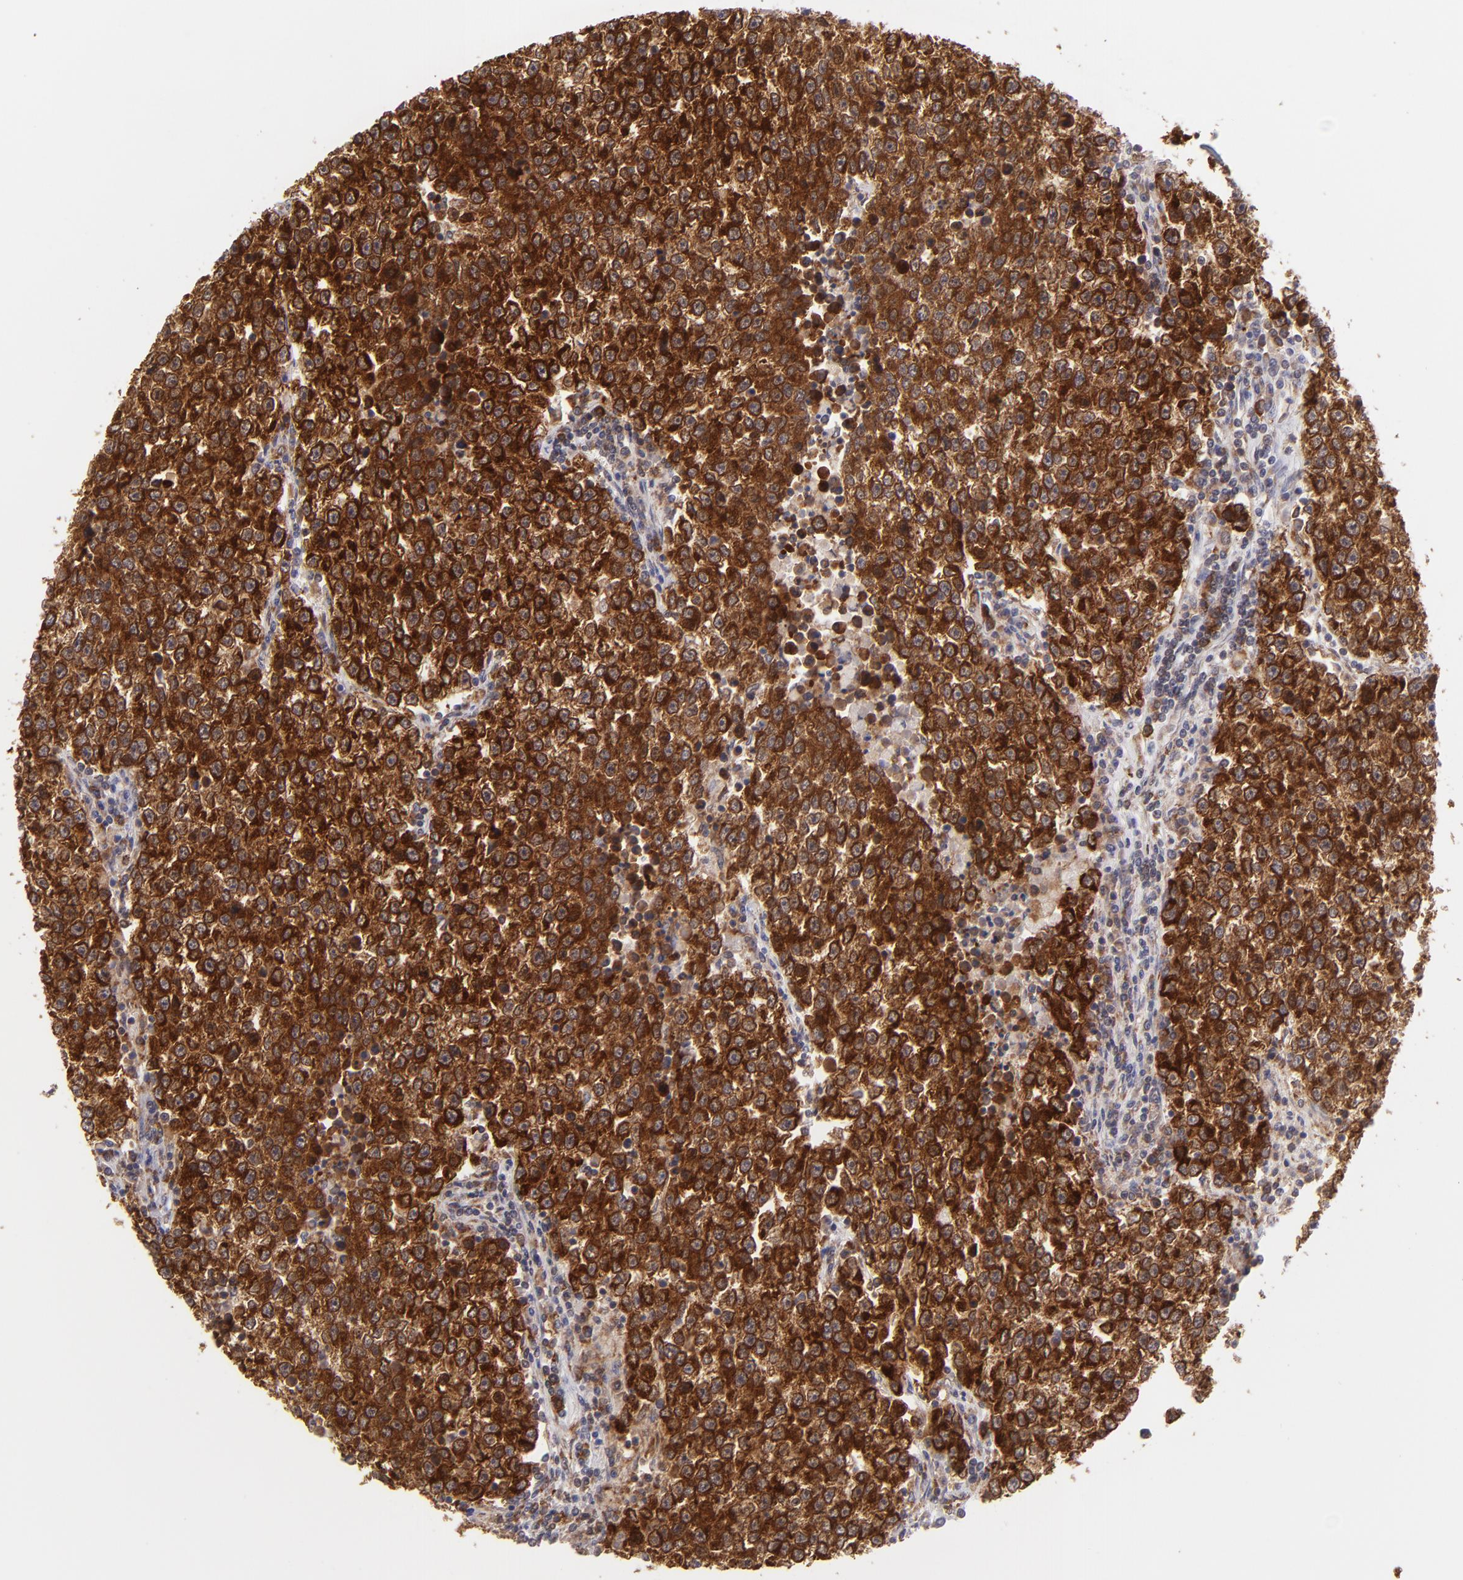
{"staining": {"intensity": "strong", "quantity": ">75%", "location": "cytoplasmic/membranous"}, "tissue": "testis cancer", "cell_type": "Tumor cells", "image_type": "cancer", "snomed": [{"axis": "morphology", "description": "Seminoma, NOS"}, {"axis": "topography", "description": "Testis"}], "caption": "Tumor cells exhibit high levels of strong cytoplasmic/membranous positivity in approximately >75% of cells in testis cancer (seminoma).", "gene": "PTPN13", "patient": {"sex": "male", "age": 36}}